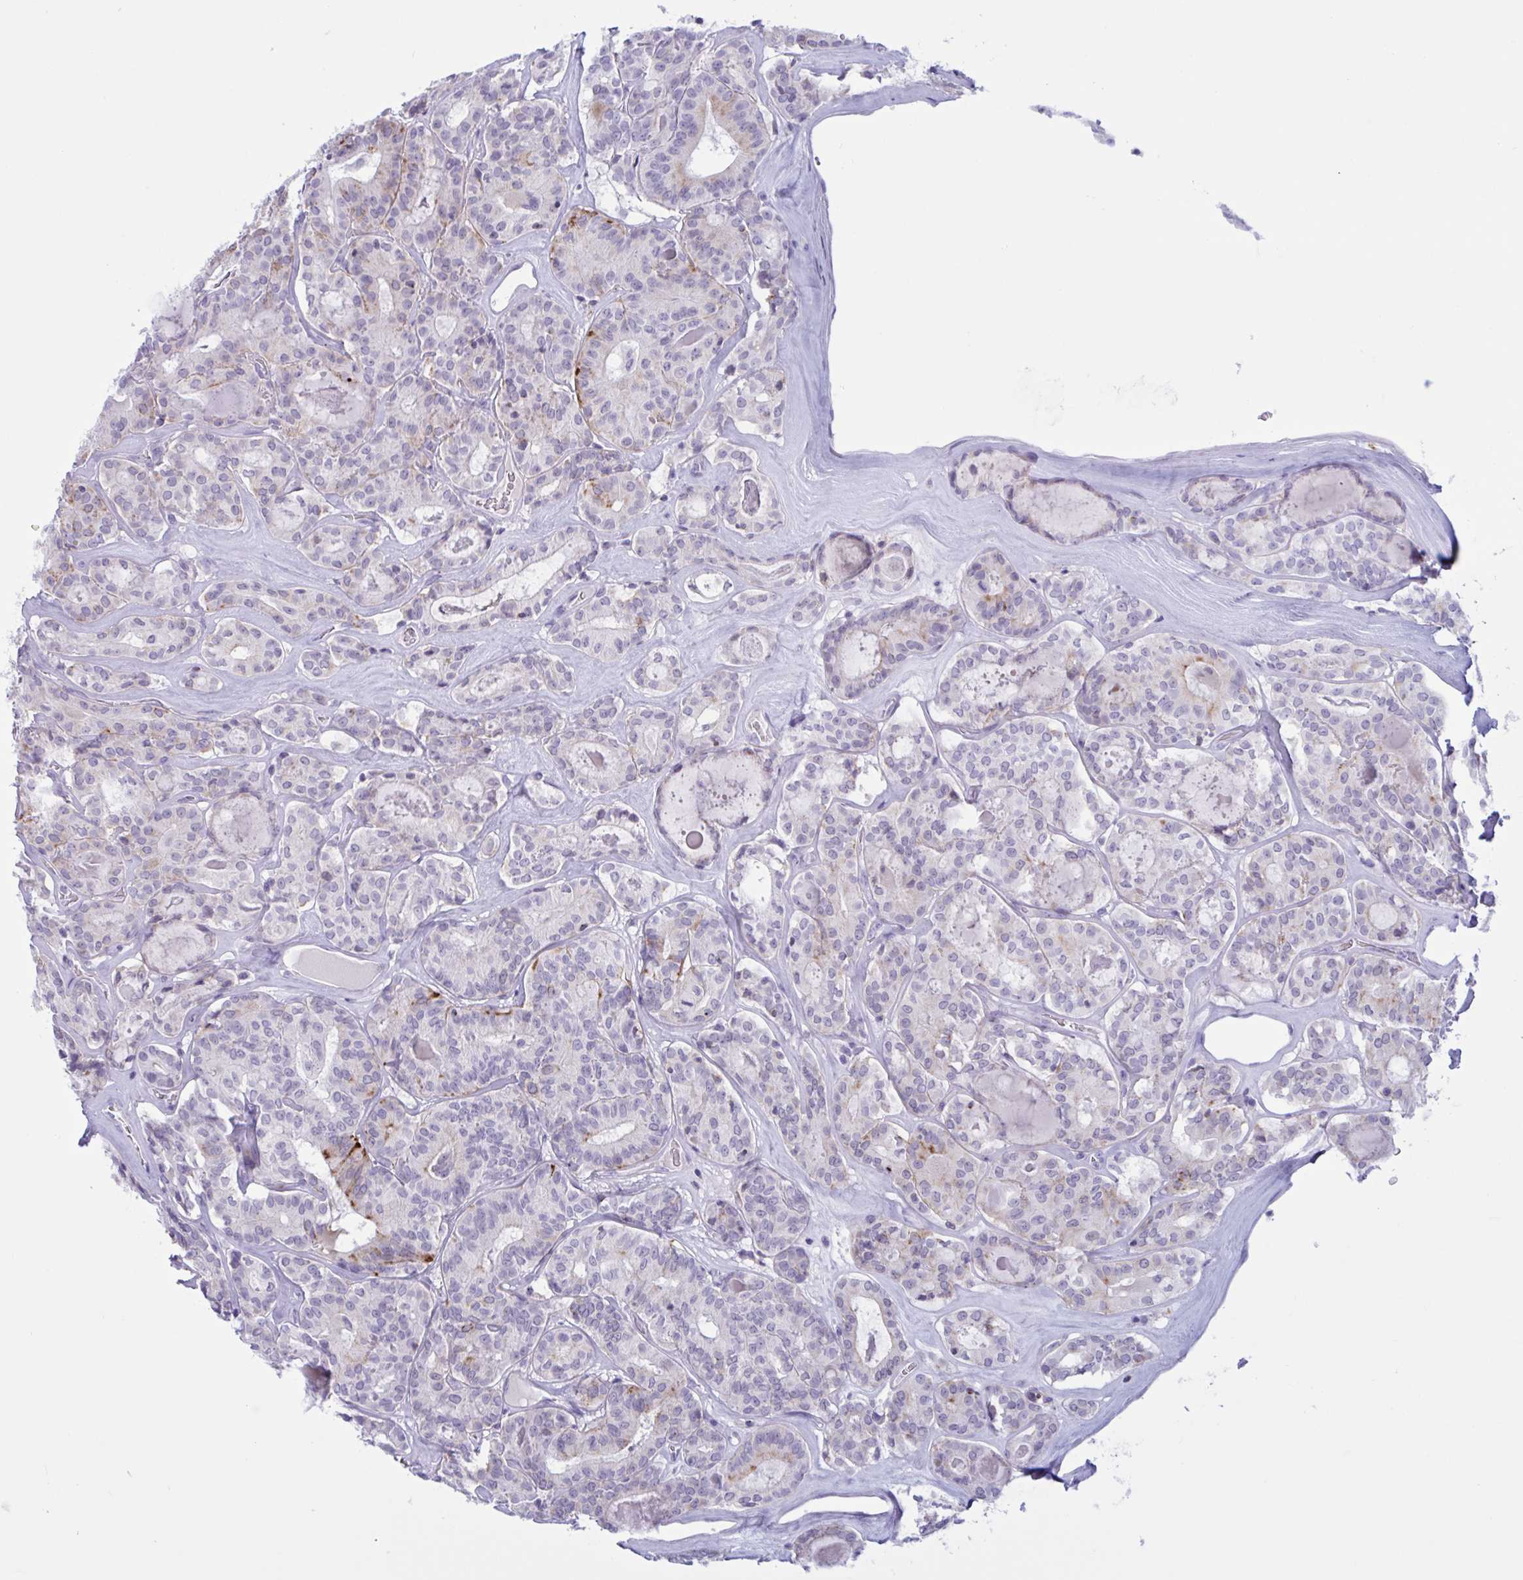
{"staining": {"intensity": "moderate", "quantity": "<25%", "location": "cytoplasmic/membranous"}, "tissue": "thyroid cancer", "cell_type": "Tumor cells", "image_type": "cancer", "snomed": [{"axis": "morphology", "description": "Papillary adenocarcinoma, NOS"}, {"axis": "topography", "description": "Thyroid gland"}], "caption": "Immunohistochemical staining of papillary adenocarcinoma (thyroid) displays low levels of moderate cytoplasmic/membranous protein staining in about <25% of tumor cells.", "gene": "XCL1", "patient": {"sex": "female", "age": 72}}